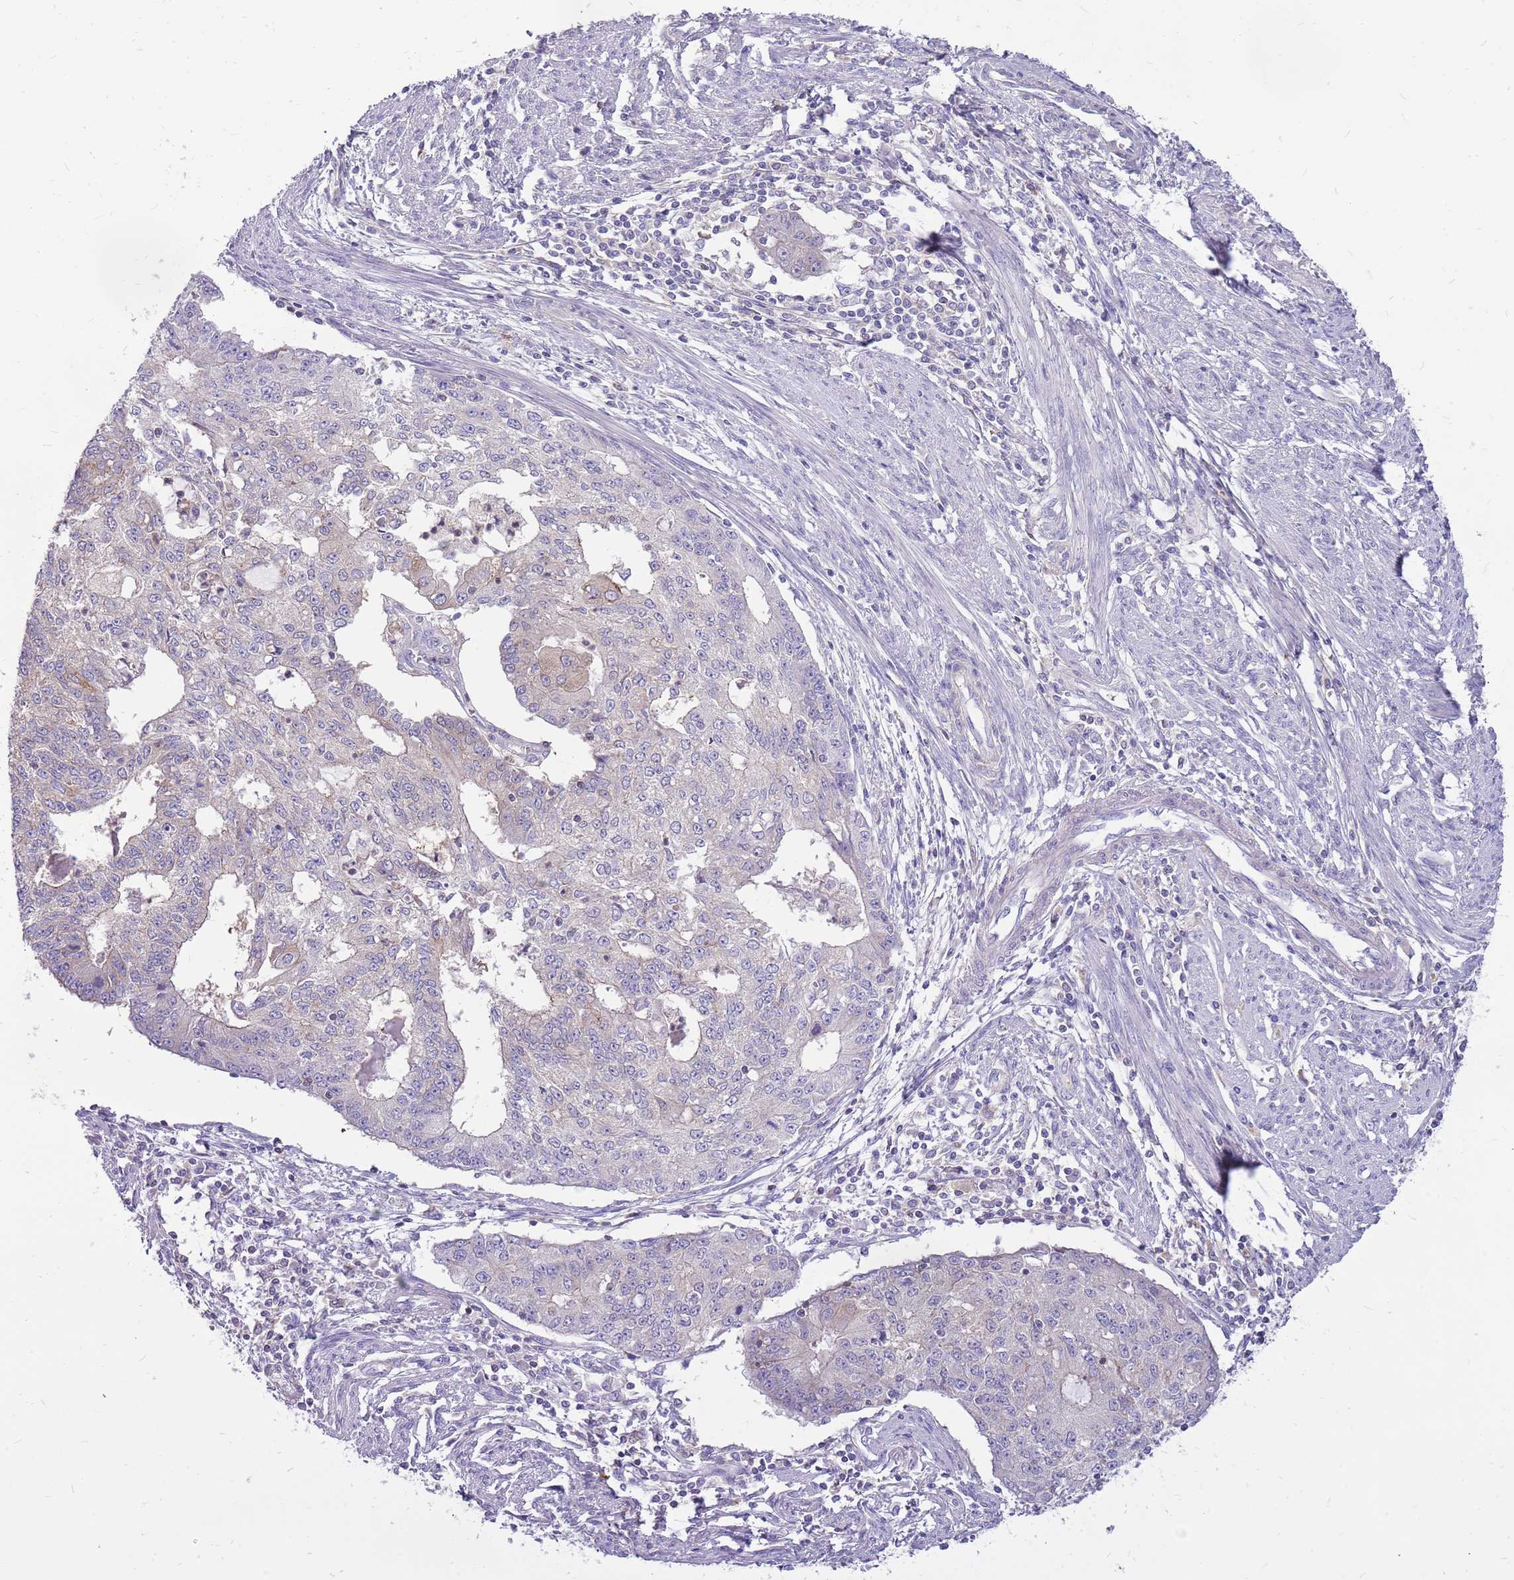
{"staining": {"intensity": "negative", "quantity": "none", "location": "none"}, "tissue": "endometrial cancer", "cell_type": "Tumor cells", "image_type": "cancer", "snomed": [{"axis": "morphology", "description": "Adenocarcinoma, NOS"}, {"axis": "topography", "description": "Endometrium"}], "caption": "Immunohistochemistry photomicrograph of endometrial cancer stained for a protein (brown), which exhibits no expression in tumor cells. (Brightfield microscopy of DAB (3,3'-diaminobenzidine) immunohistochemistry (IHC) at high magnification).", "gene": "WDR90", "patient": {"sex": "female", "age": 56}}